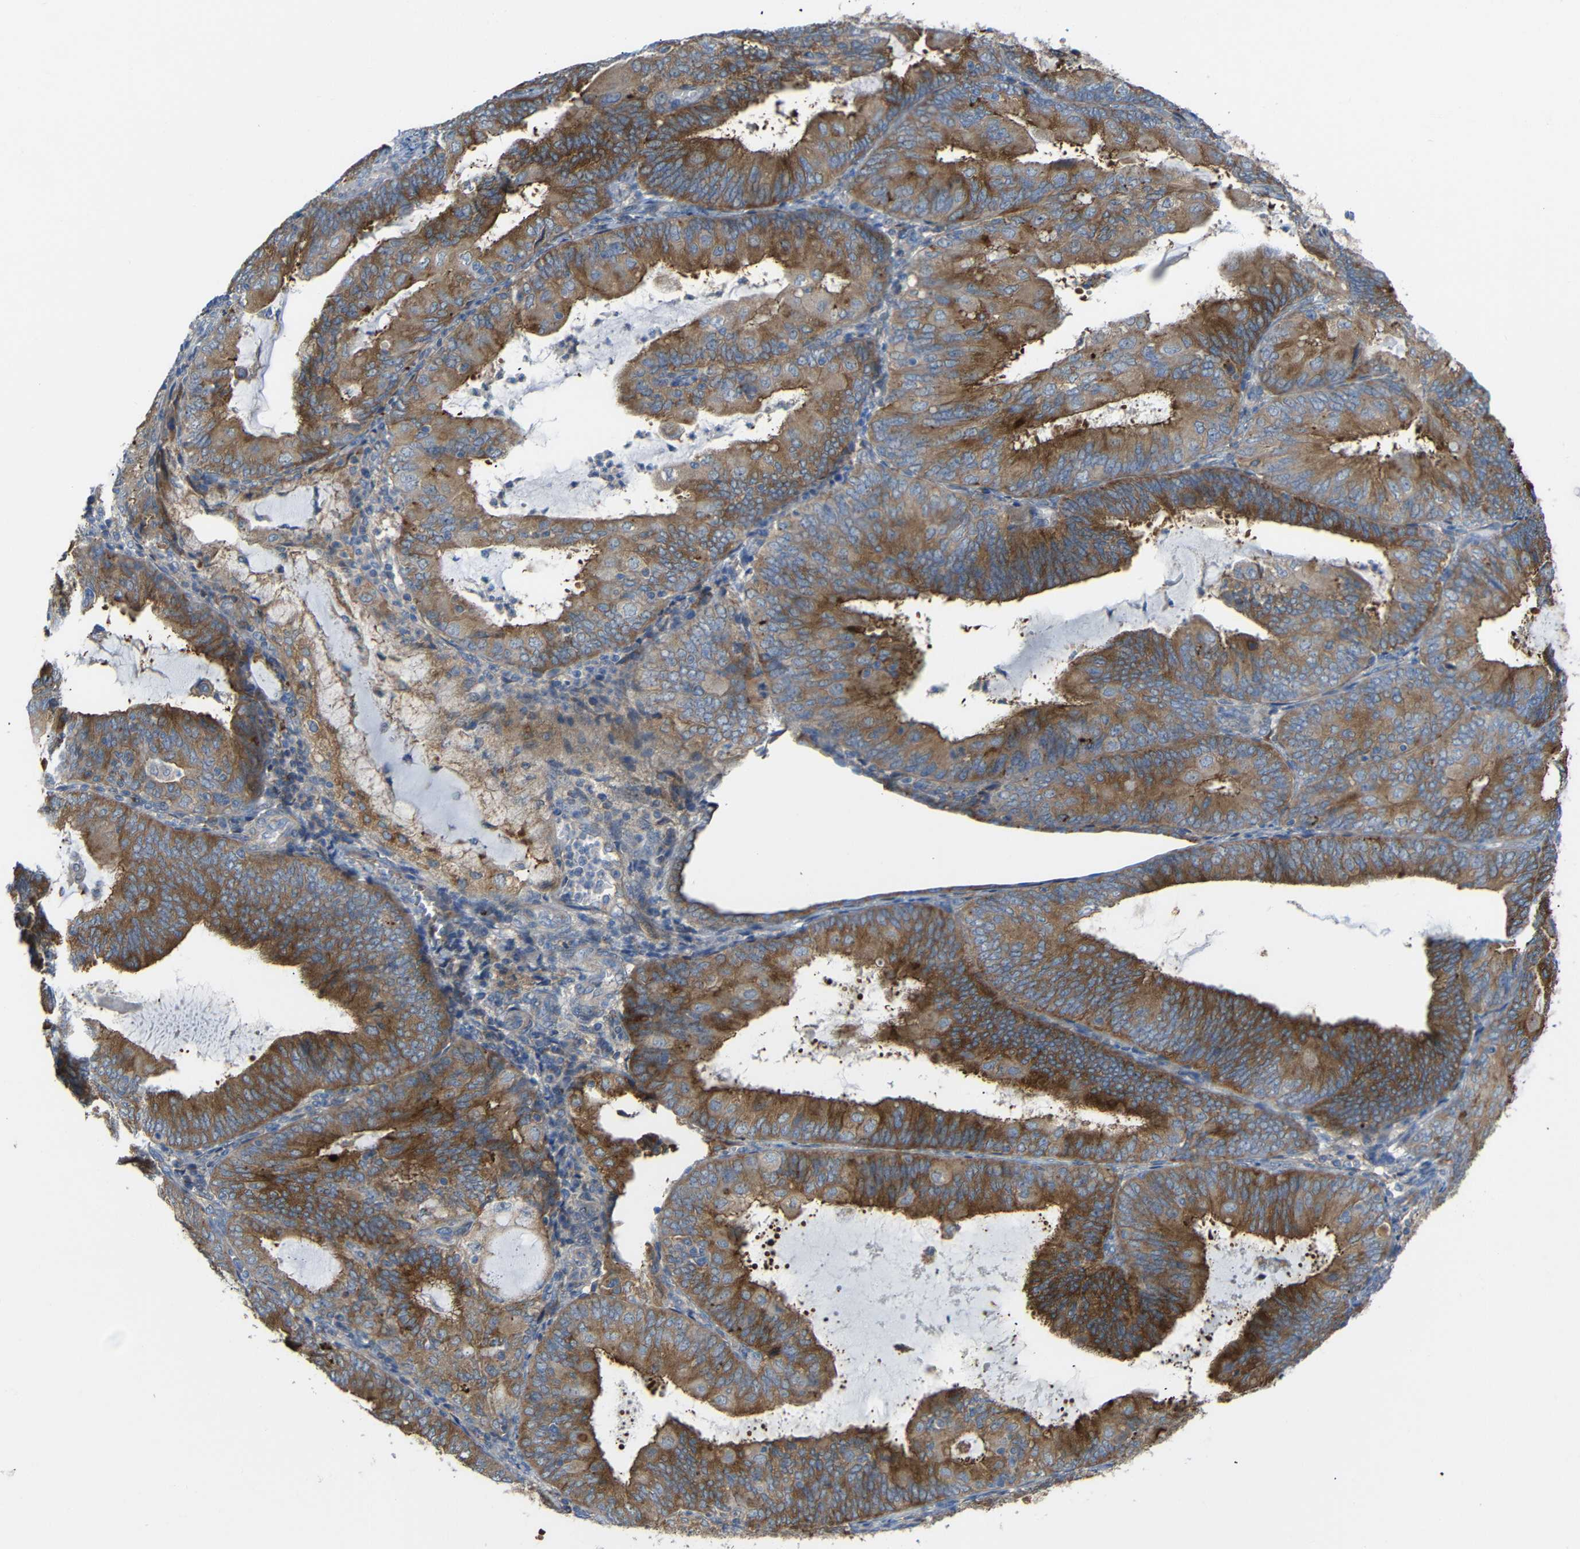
{"staining": {"intensity": "strong", "quantity": ">75%", "location": "cytoplasmic/membranous"}, "tissue": "endometrial cancer", "cell_type": "Tumor cells", "image_type": "cancer", "snomed": [{"axis": "morphology", "description": "Adenocarcinoma, NOS"}, {"axis": "topography", "description": "Endometrium"}], "caption": "Immunohistochemical staining of human endometrial cancer reveals strong cytoplasmic/membranous protein positivity in about >75% of tumor cells.", "gene": "SYPL1", "patient": {"sex": "female", "age": 81}}